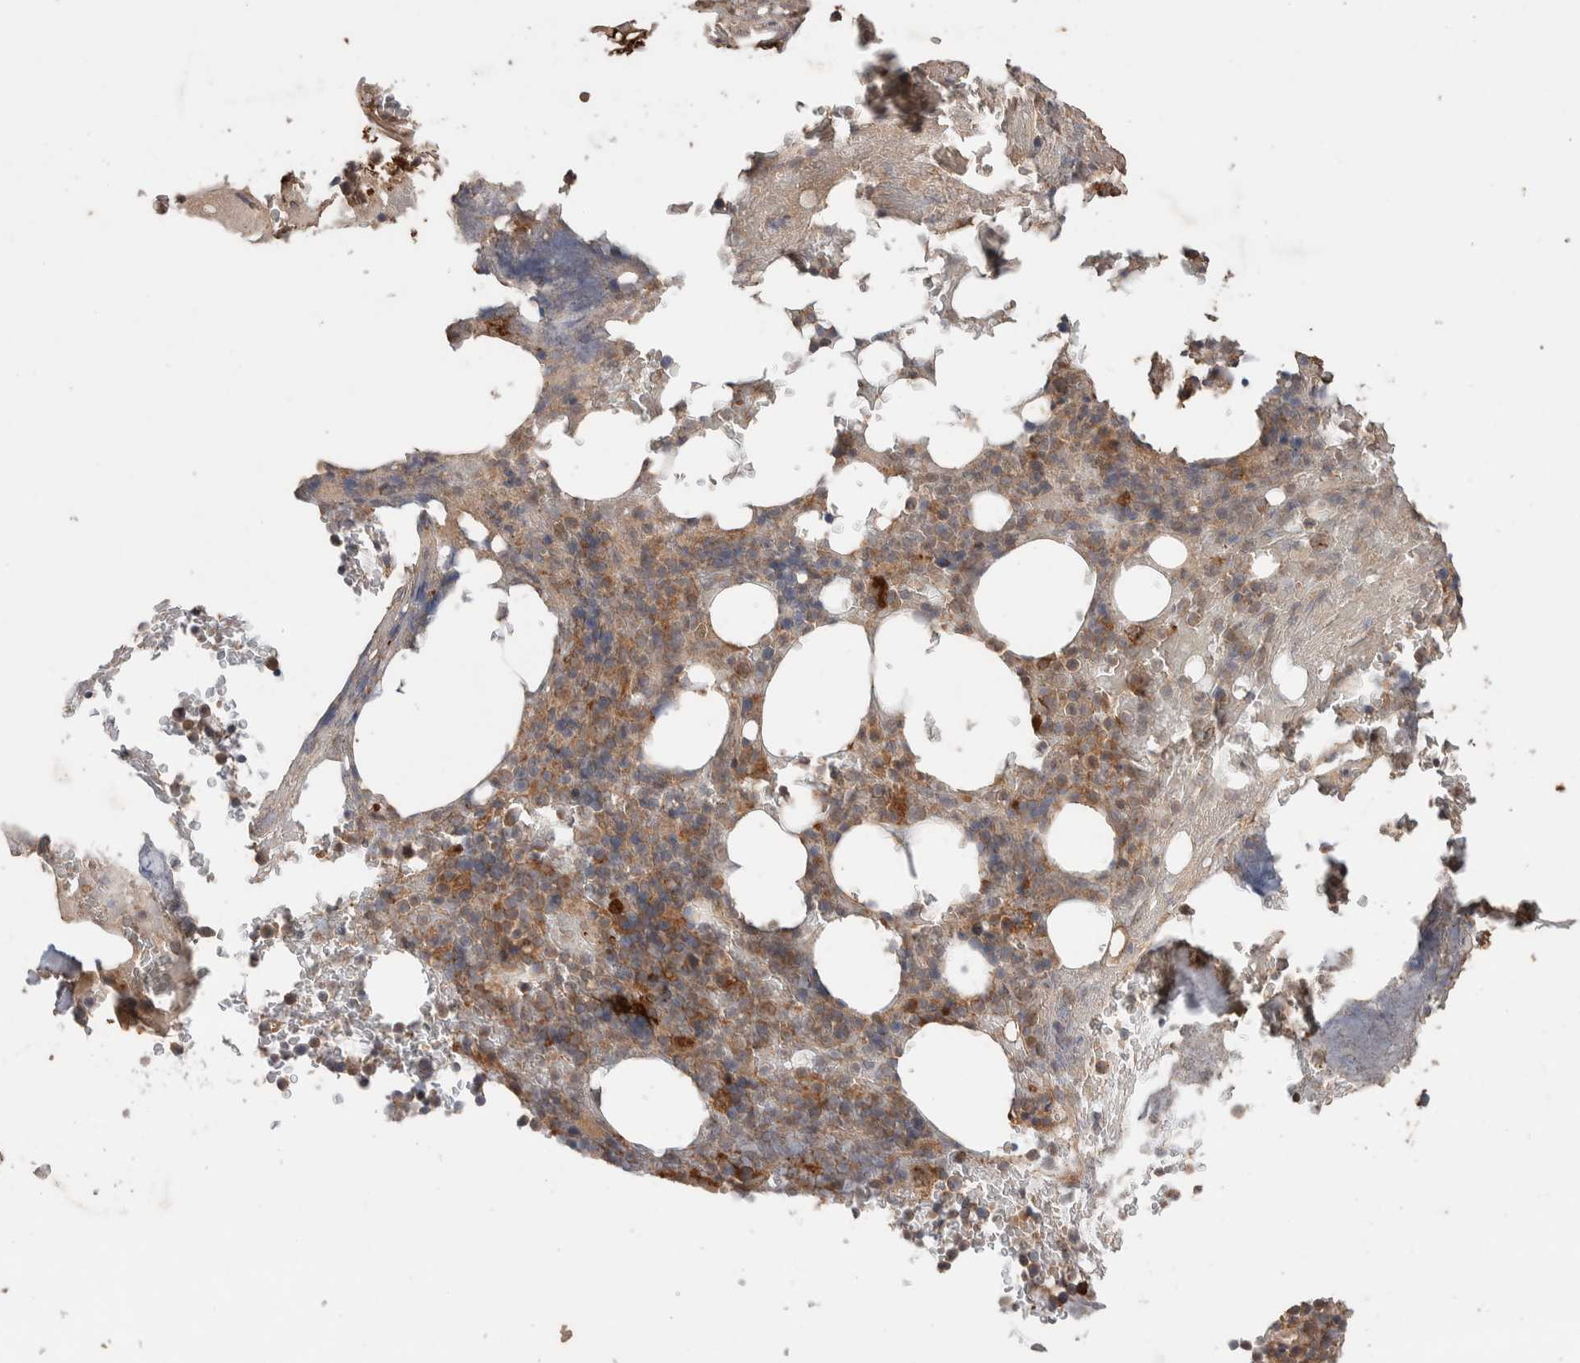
{"staining": {"intensity": "weak", "quantity": ">75%", "location": "cytoplasmic/membranous"}, "tissue": "bone marrow", "cell_type": "Hematopoietic cells", "image_type": "normal", "snomed": [{"axis": "morphology", "description": "Normal tissue, NOS"}, {"axis": "topography", "description": "Bone marrow"}], "caption": "This image exhibits immunohistochemistry staining of unremarkable human bone marrow, with low weak cytoplasmic/membranous expression in approximately >75% of hematopoietic cells.", "gene": "KCNJ5", "patient": {"sex": "female", "age": 66}}